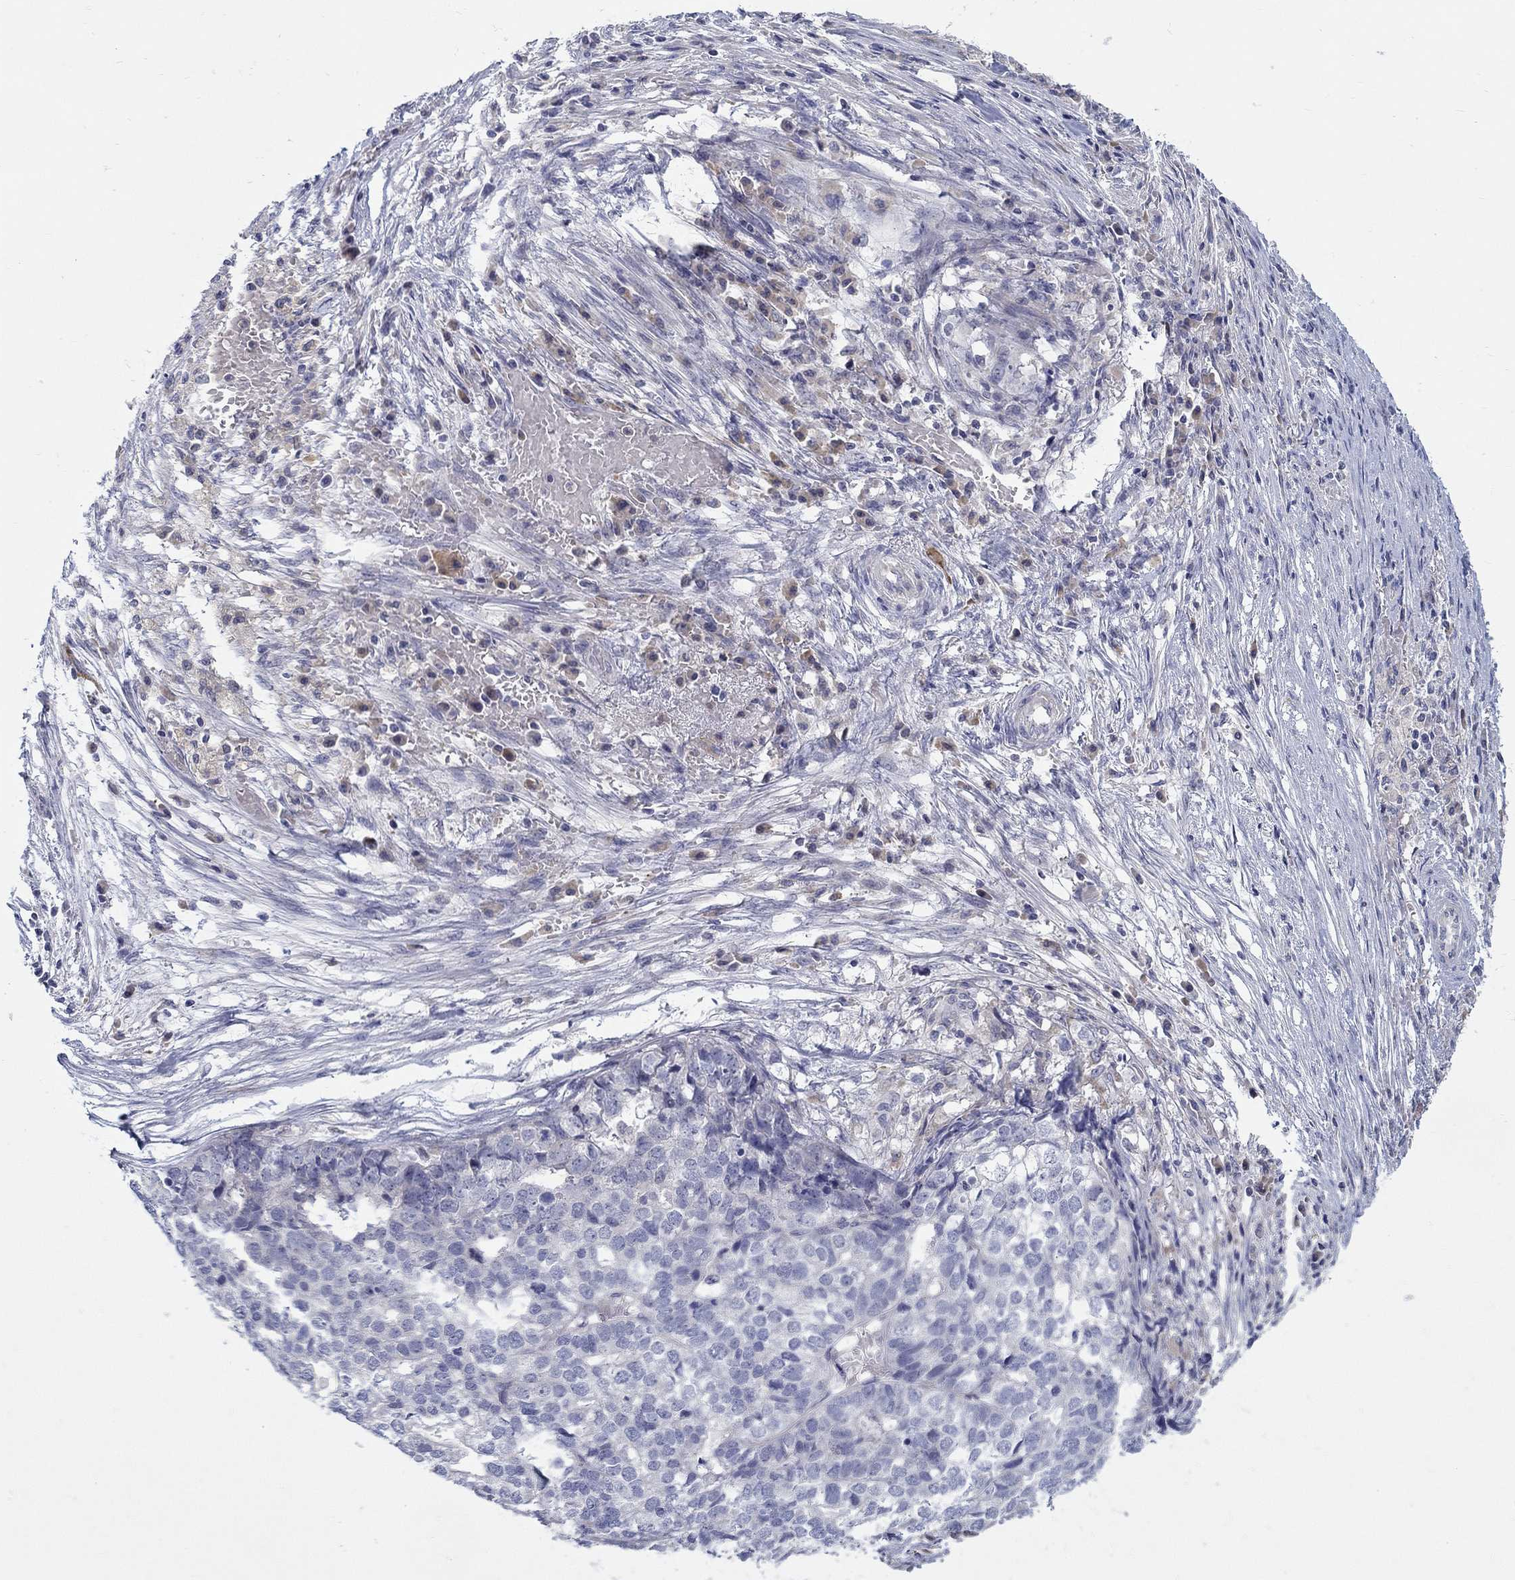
{"staining": {"intensity": "negative", "quantity": "none", "location": "none"}, "tissue": "stomach cancer", "cell_type": "Tumor cells", "image_type": "cancer", "snomed": [{"axis": "morphology", "description": "Adenocarcinoma, NOS"}, {"axis": "topography", "description": "Stomach"}], "caption": "Human stomach adenocarcinoma stained for a protein using IHC demonstrates no positivity in tumor cells.", "gene": "ABCA4", "patient": {"sex": "male", "age": 69}}